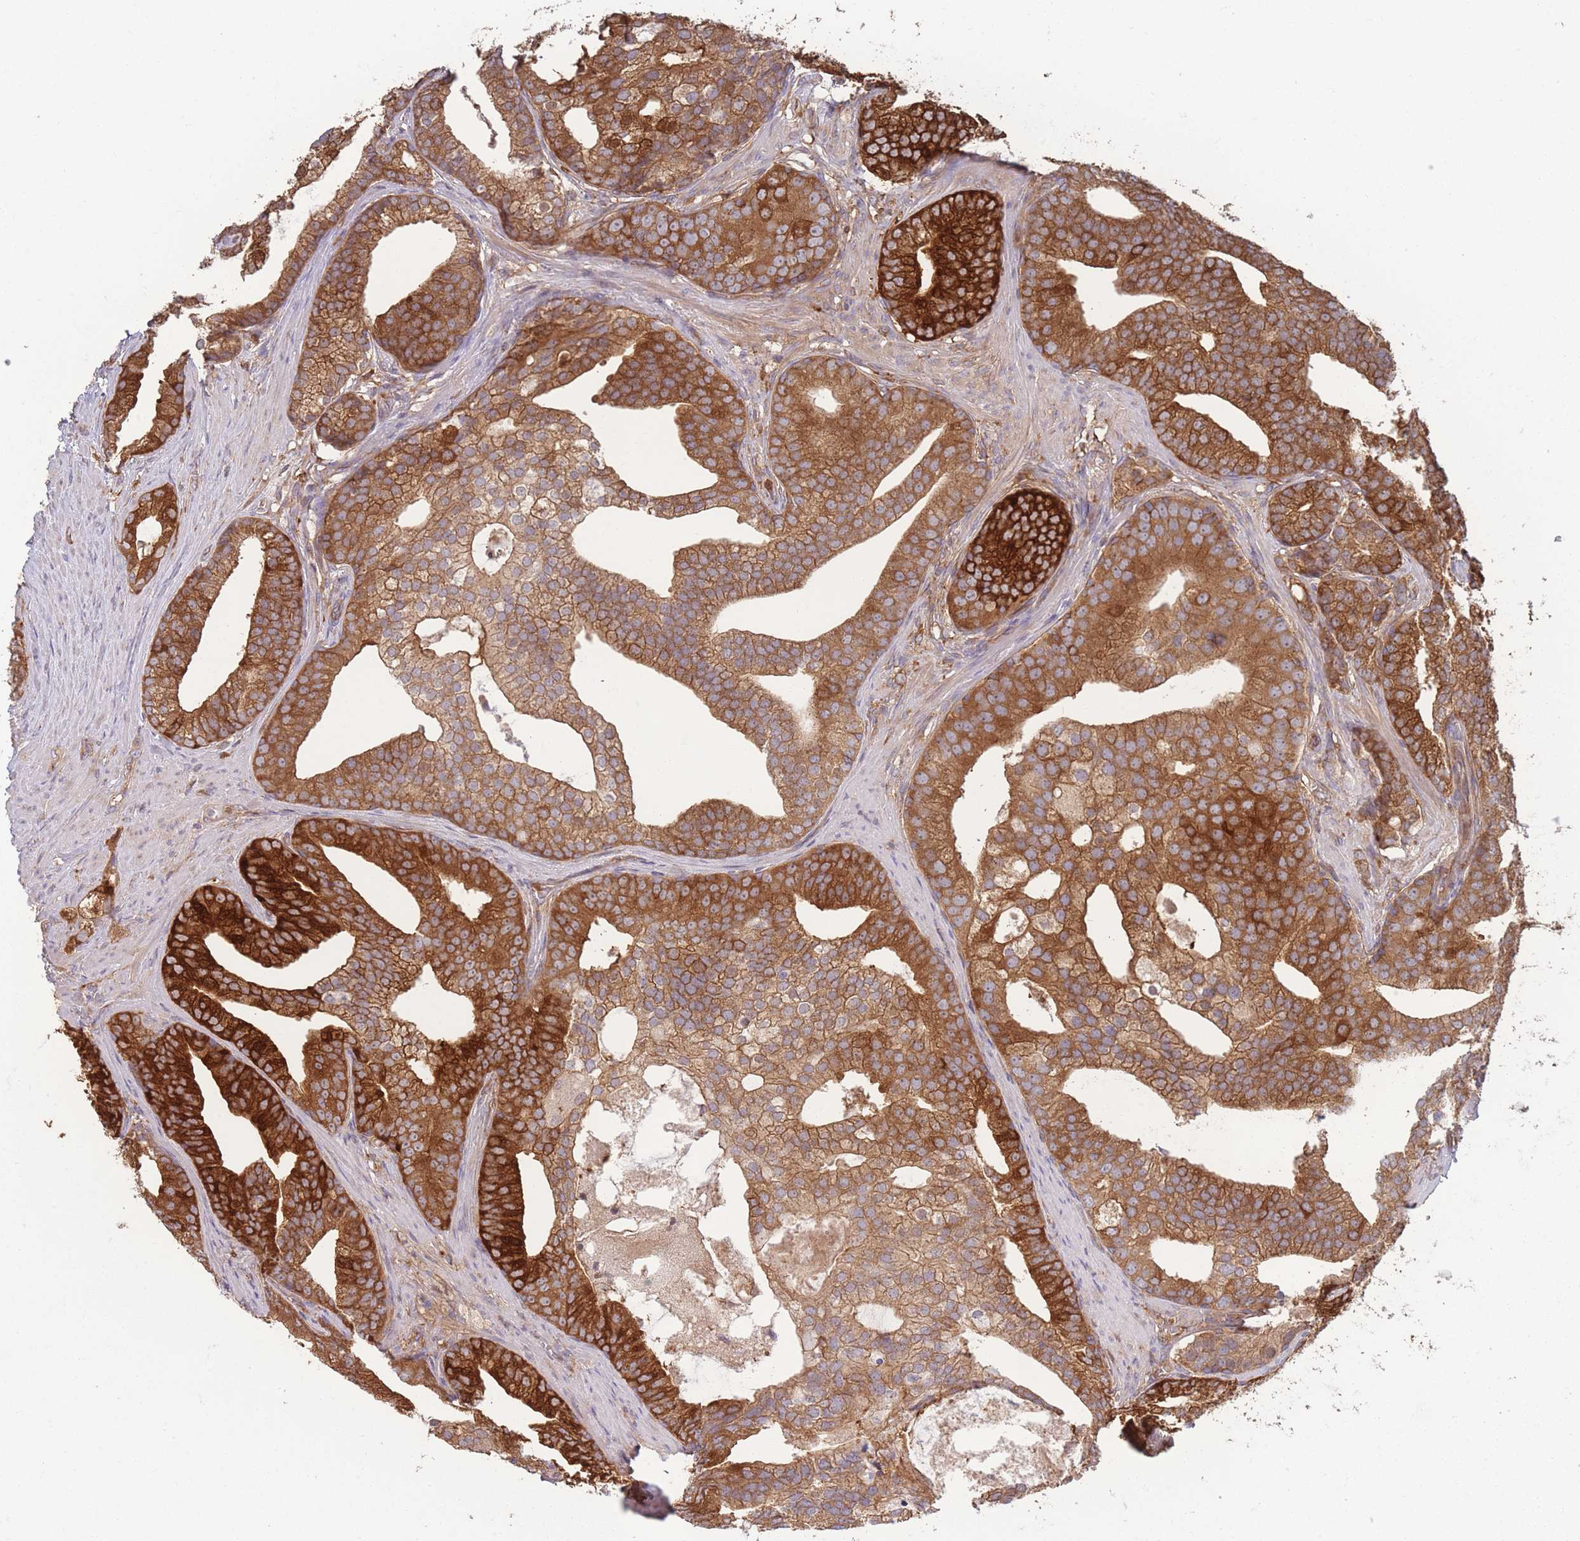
{"staining": {"intensity": "strong", "quantity": ">75%", "location": "cytoplasmic/membranous"}, "tissue": "prostate cancer", "cell_type": "Tumor cells", "image_type": "cancer", "snomed": [{"axis": "morphology", "description": "Adenocarcinoma, Low grade"}, {"axis": "topography", "description": "Prostate"}], "caption": "DAB (3,3'-diaminobenzidine) immunohistochemical staining of human prostate cancer shows strong cytoplasmic/membranous protein expression in approximately >75% of tumor cells.", "gene": "STEAP3", "patient": {"sex": "male", "age": 71}}